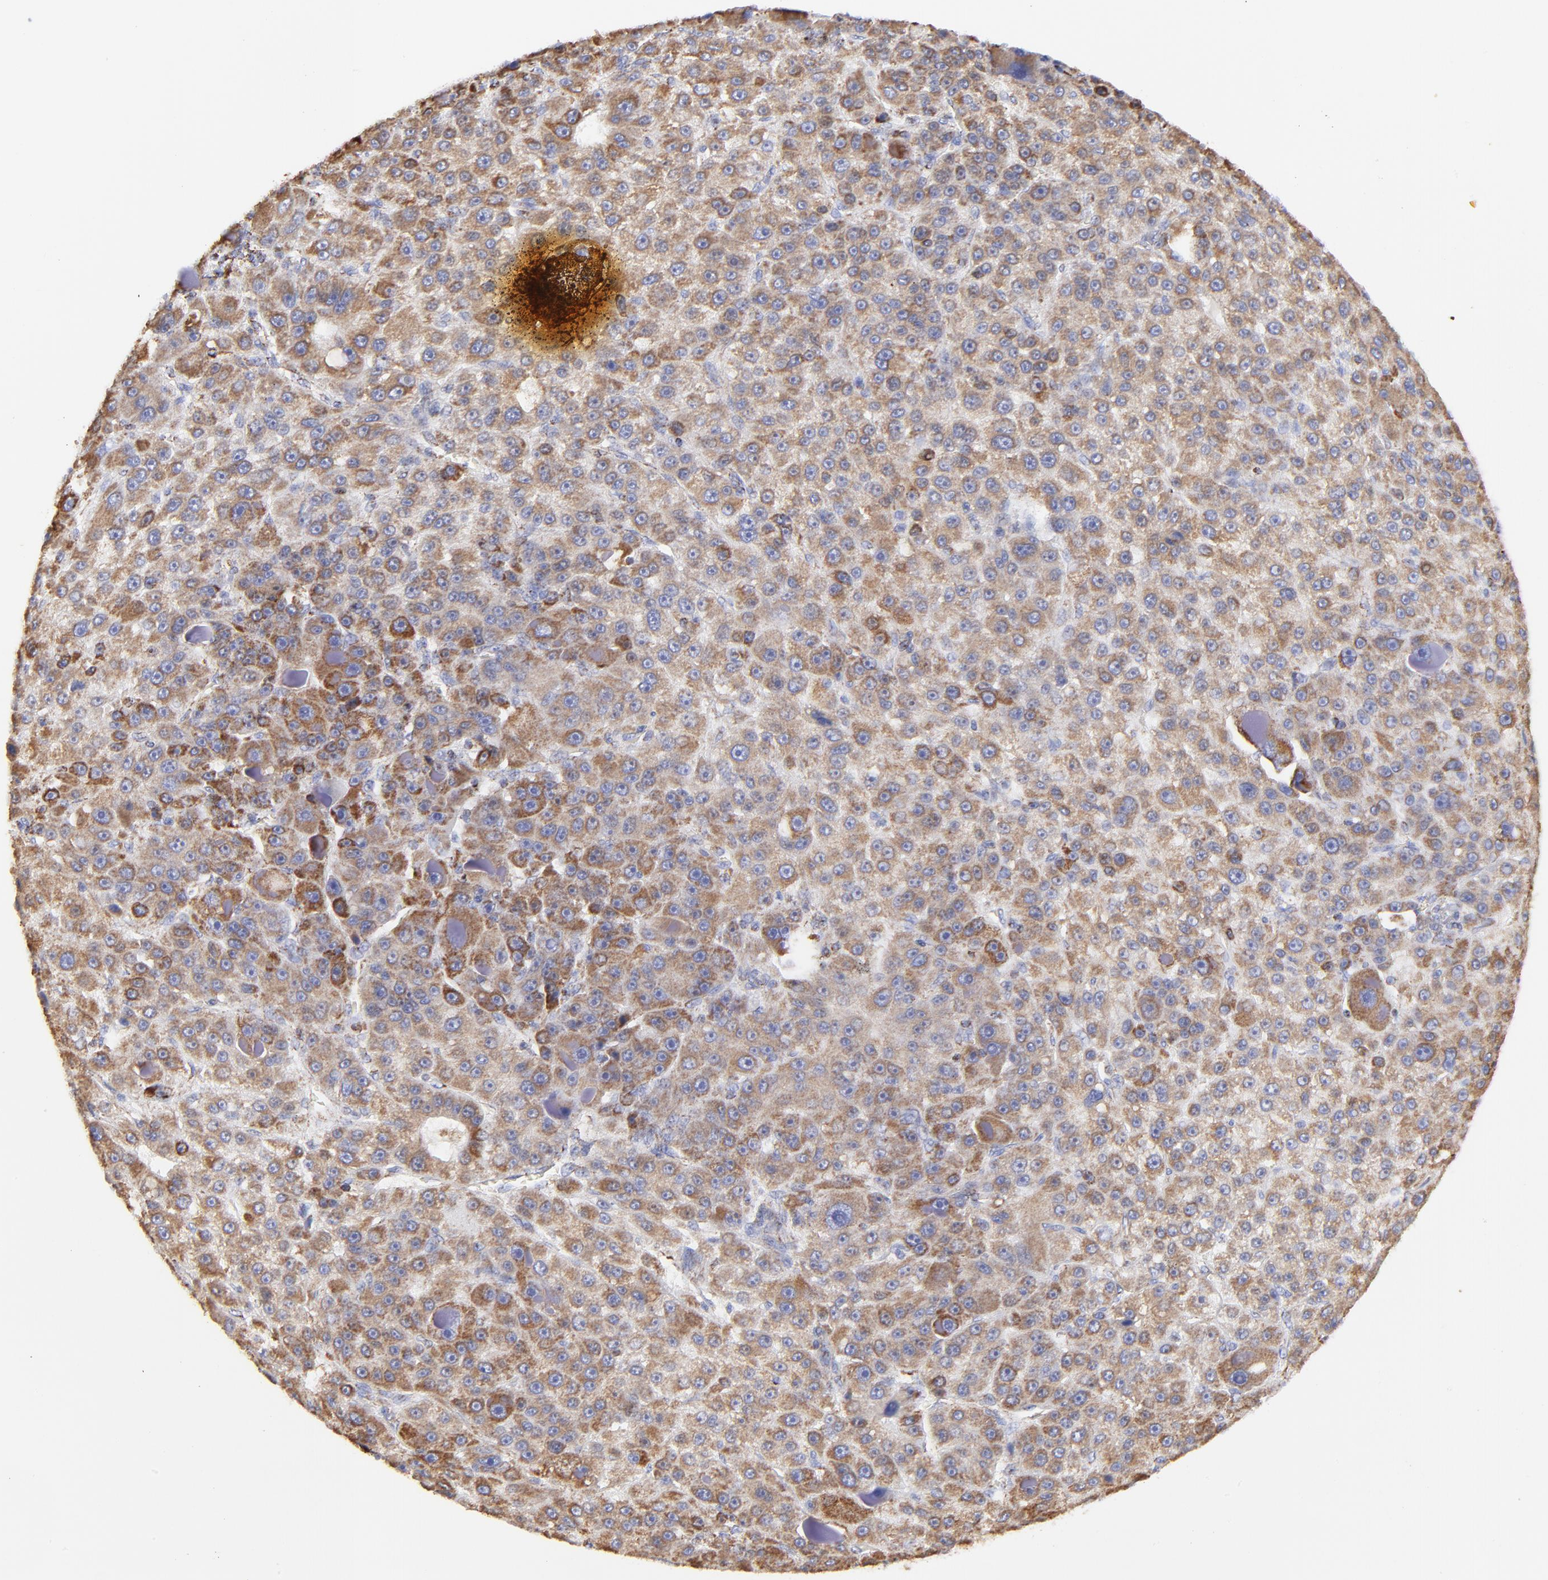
{"staining": {"intensity": "moderate", "quantity": ">75%", "location": "cytoplasmic/membranous"}, "tissue": "liver cancer", "cell_type": "Tumor cells", "image_type": "cancer", "snomed": [{"axis": "morphology", "description": "Carcinoma, Hepatocellular, NOS"}, {"axis": "topography", "description": "Liver"}], "caption": "Liver hepatocellular carcinoma stained with a brown dye displays moderate cytoplasmic/membranous positive expression in approximately >75% of tumor cells.", "gene": "COX4I1", "patient": {"sex": "male", "age": 76}}